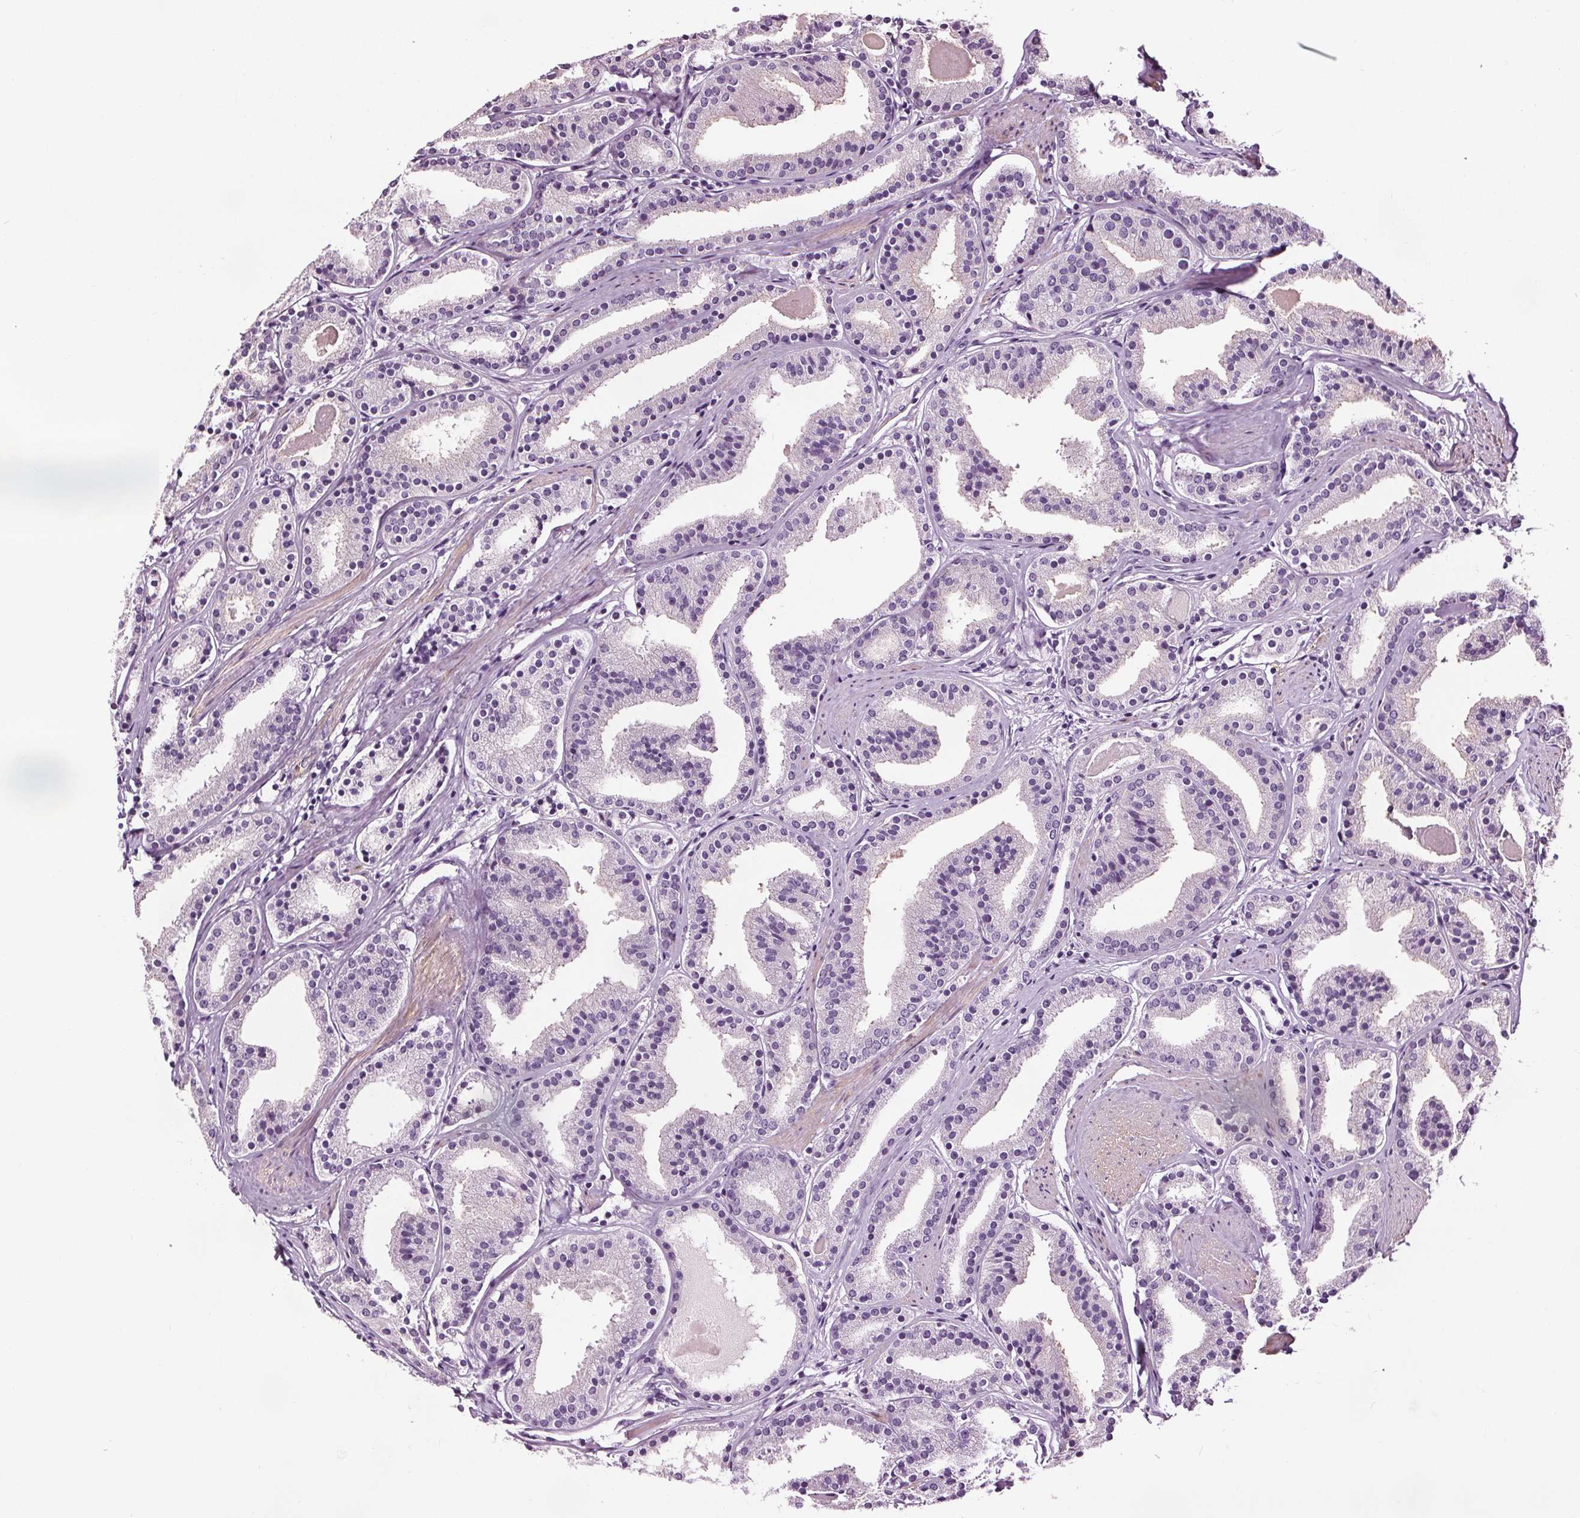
{"staining": {"intensity": "negative", "quantity": "none", "location": "none"}, "tissue": "prostate cancer", "cell_type": "Tumor cells", "image_type": "cancer", "snomed": [{"axis": "morphology", "description": "Adenocarcinoma, High grade"}, {"axis": "topography", "description": "Prostate"}], "caption": "The histopathology image exhibits no staining of tumor cells in adenocarcinoma (high-grade) (prostate). (Brightfield microscopy of DAB immunohistochemistry at high magnification).", "gene": "RASA1", "patient": {"sex": "male", "age": 63}}